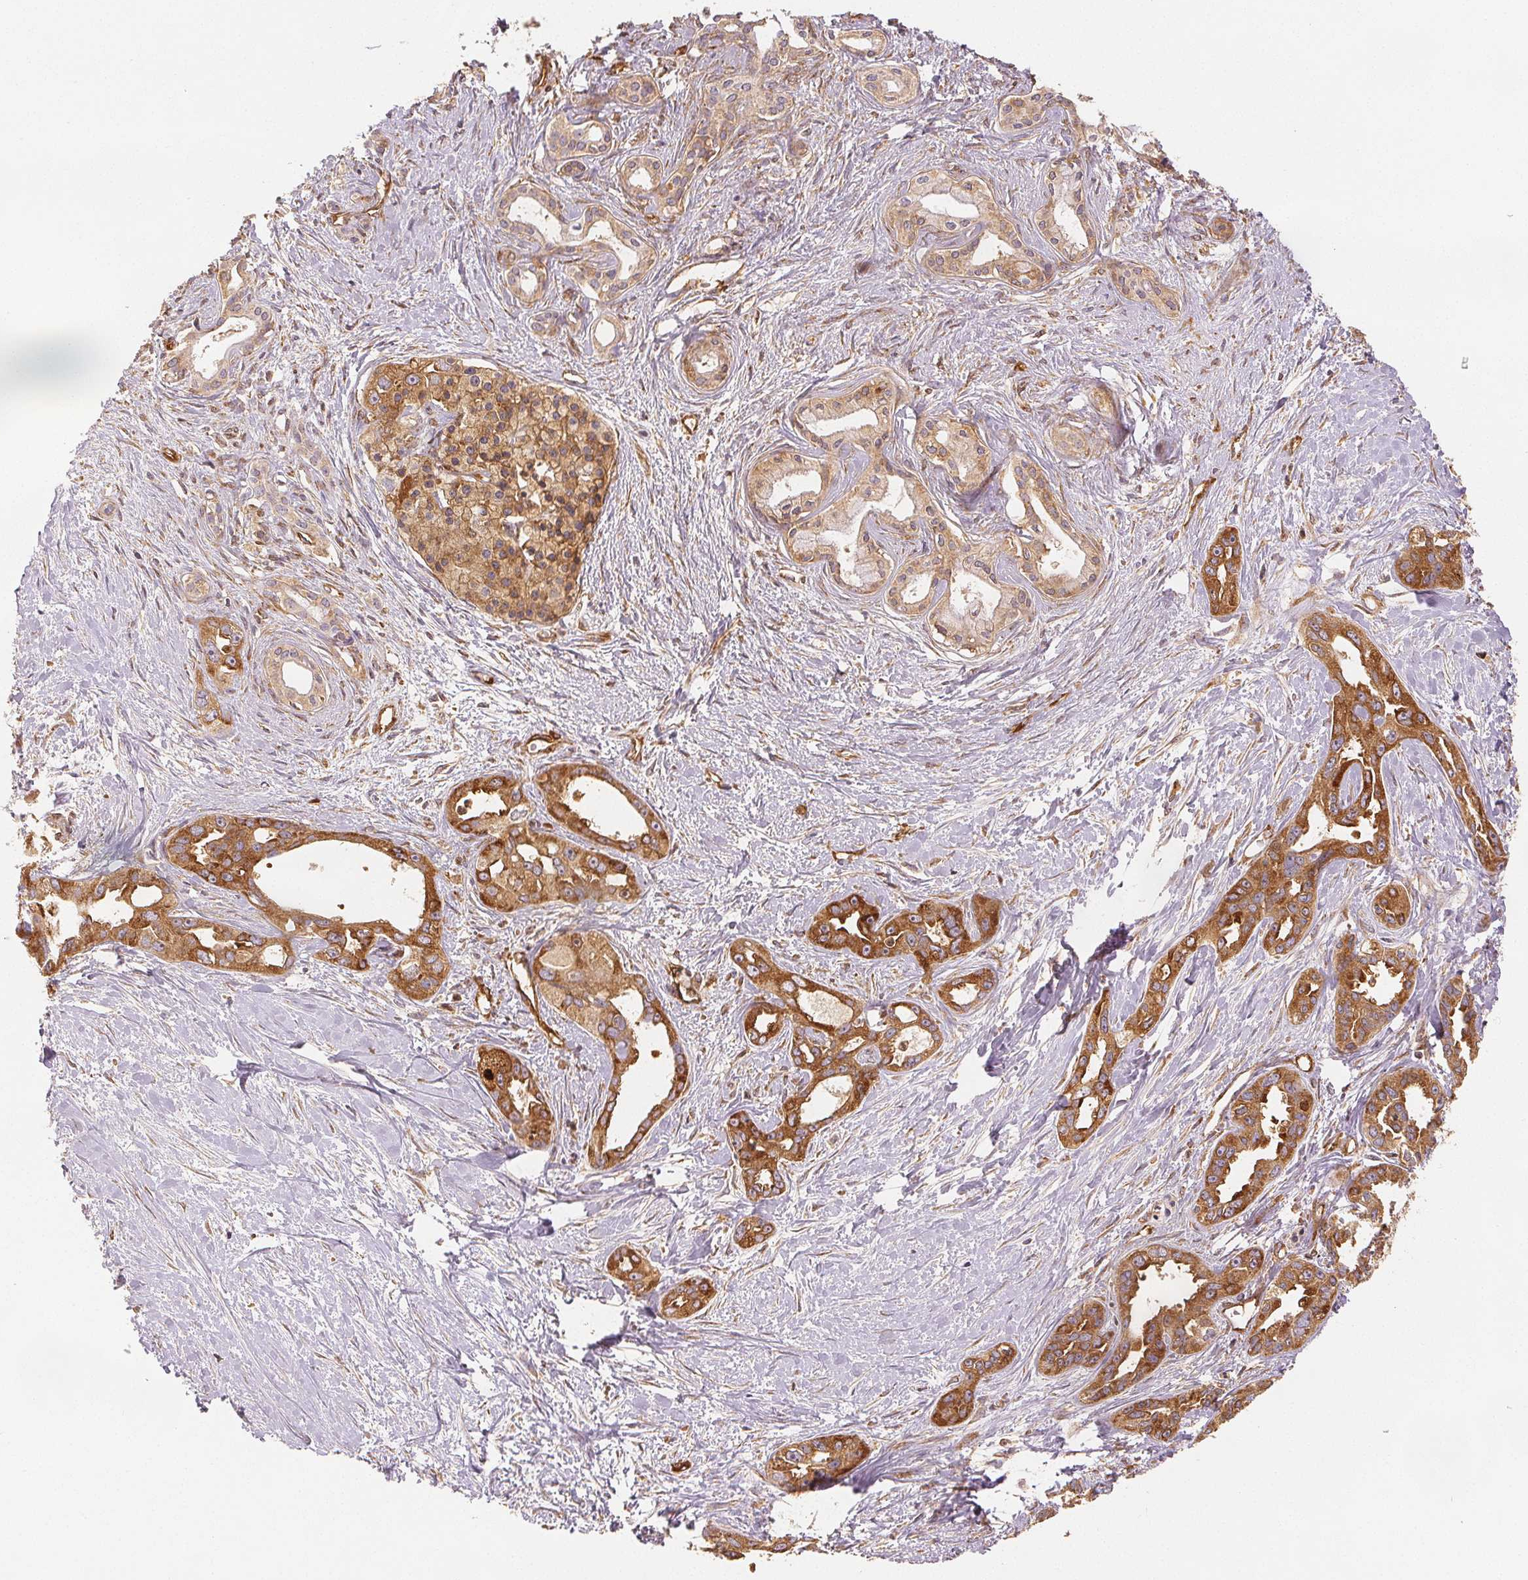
{"staining": {"intensity": "strong", "quantity": ">75%", "location": "cytoplasmic/membranous"}, "tissue": "pancreatic cancer", "cell_type": "Tumor cells", "image_type": "cancer", "snomed": [{"axis": "morphology", "description": "Adenocarcinoma, NOS"}, {"axis": "topography", "description": "Pancreas"}], "caption": "Immunohistochemical staining of human pancreatic cancer reveals strong cytoplasmic/membranous protein positivity in about >75% of tumor cells. Ihc stains the protein in brown and the nuclei are stained blue.", "gene": "DIAPH2", "patient": {"sex": "female", "age": 50}}